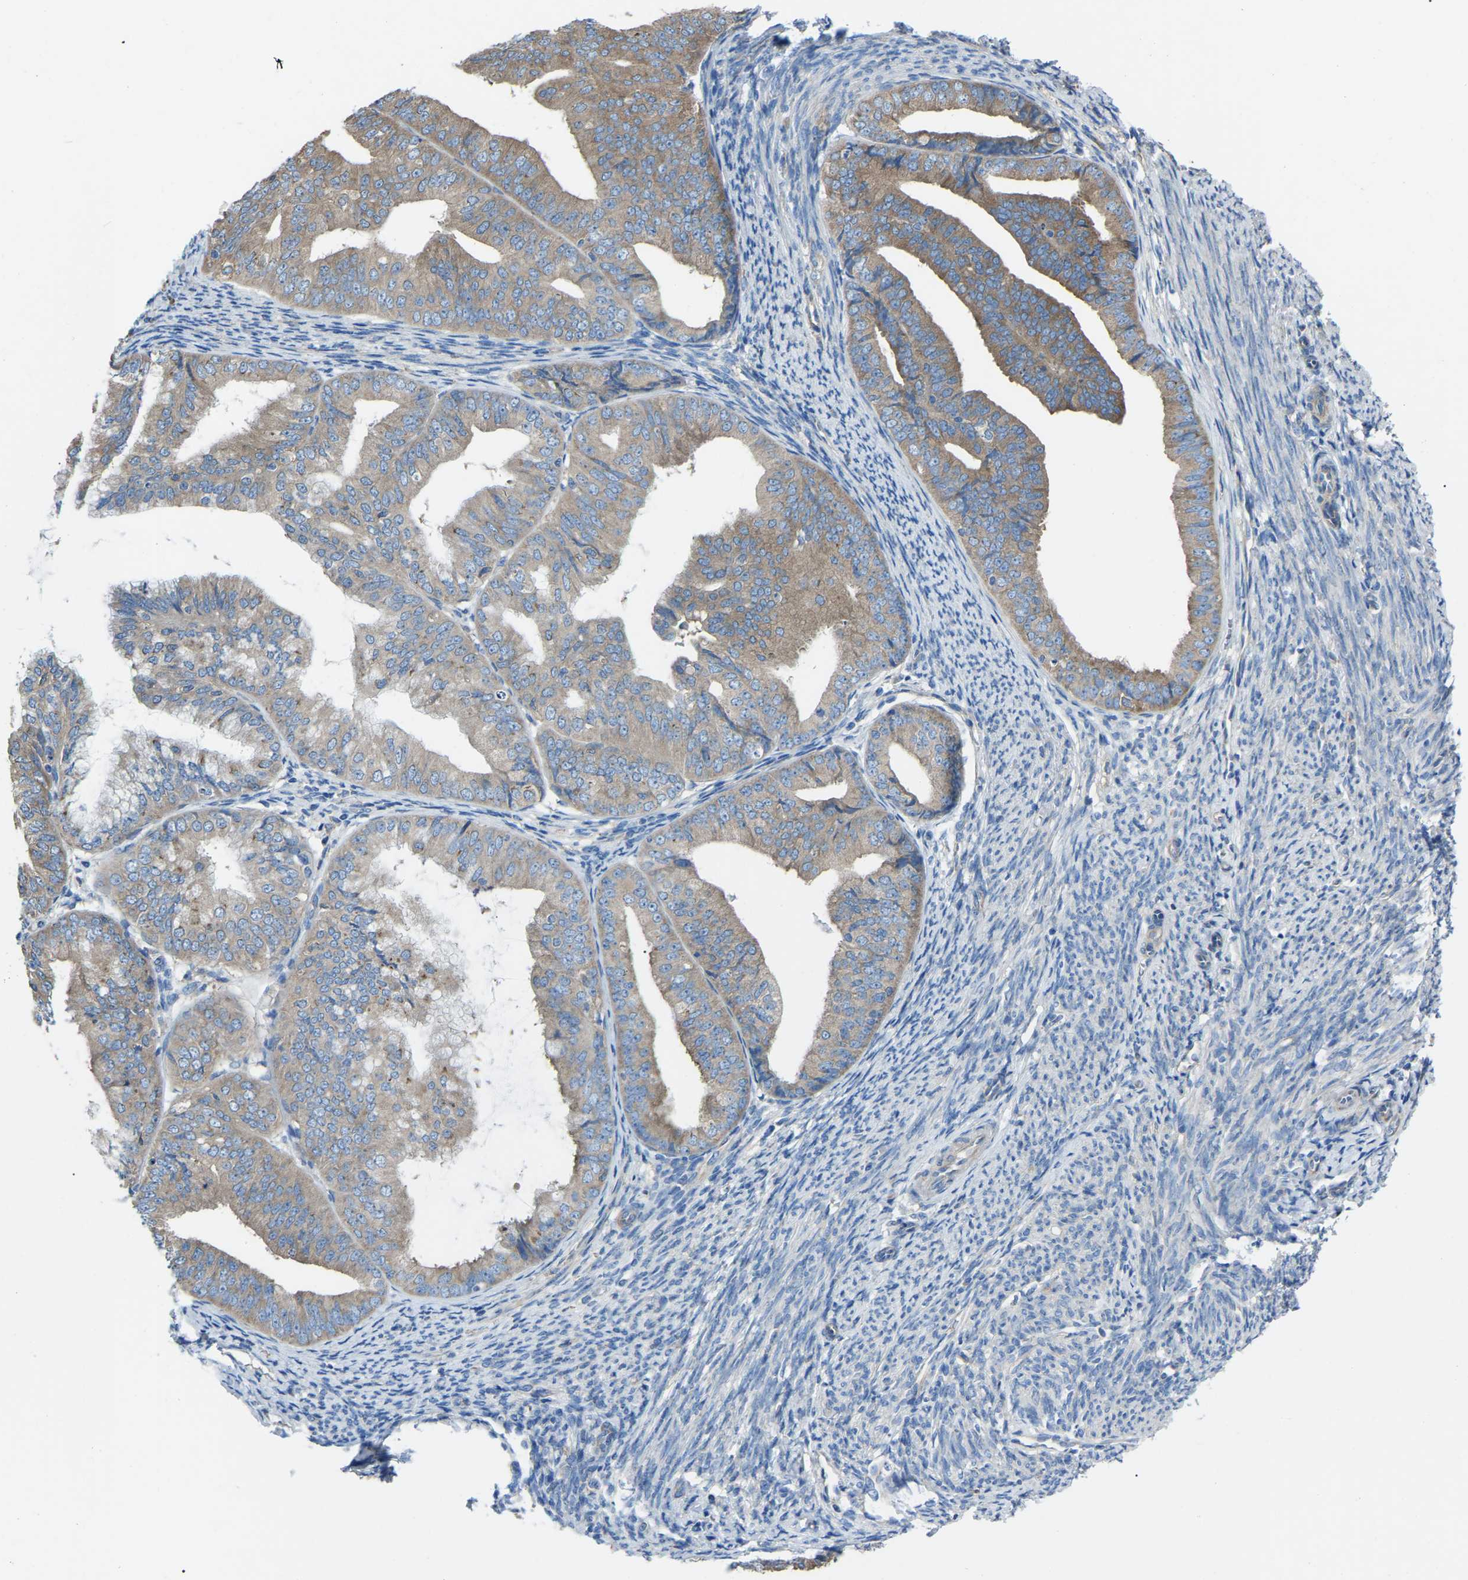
{"staining": {"intensity": "moderate", "quantity": "25%-75%", "location": "cytoplasmic/membranous"}, "tissue": "endometrial cancer", "cell_type": "Tumor cells", "image_type": "cancer", "snomed": [{"axis": "morphology", "description": "Adenocarcinoma, NOS"}, {"axis": "topography", "description": "Endometrium"}], "caption": "Adenocarcinoma (endometrial) tissue demonstrates moderate cytoplasmic/membranous staining in about 25%-75% of tumor cells", "gene": "AIMP1", "patient": {"sex": "female", "age": 63}}